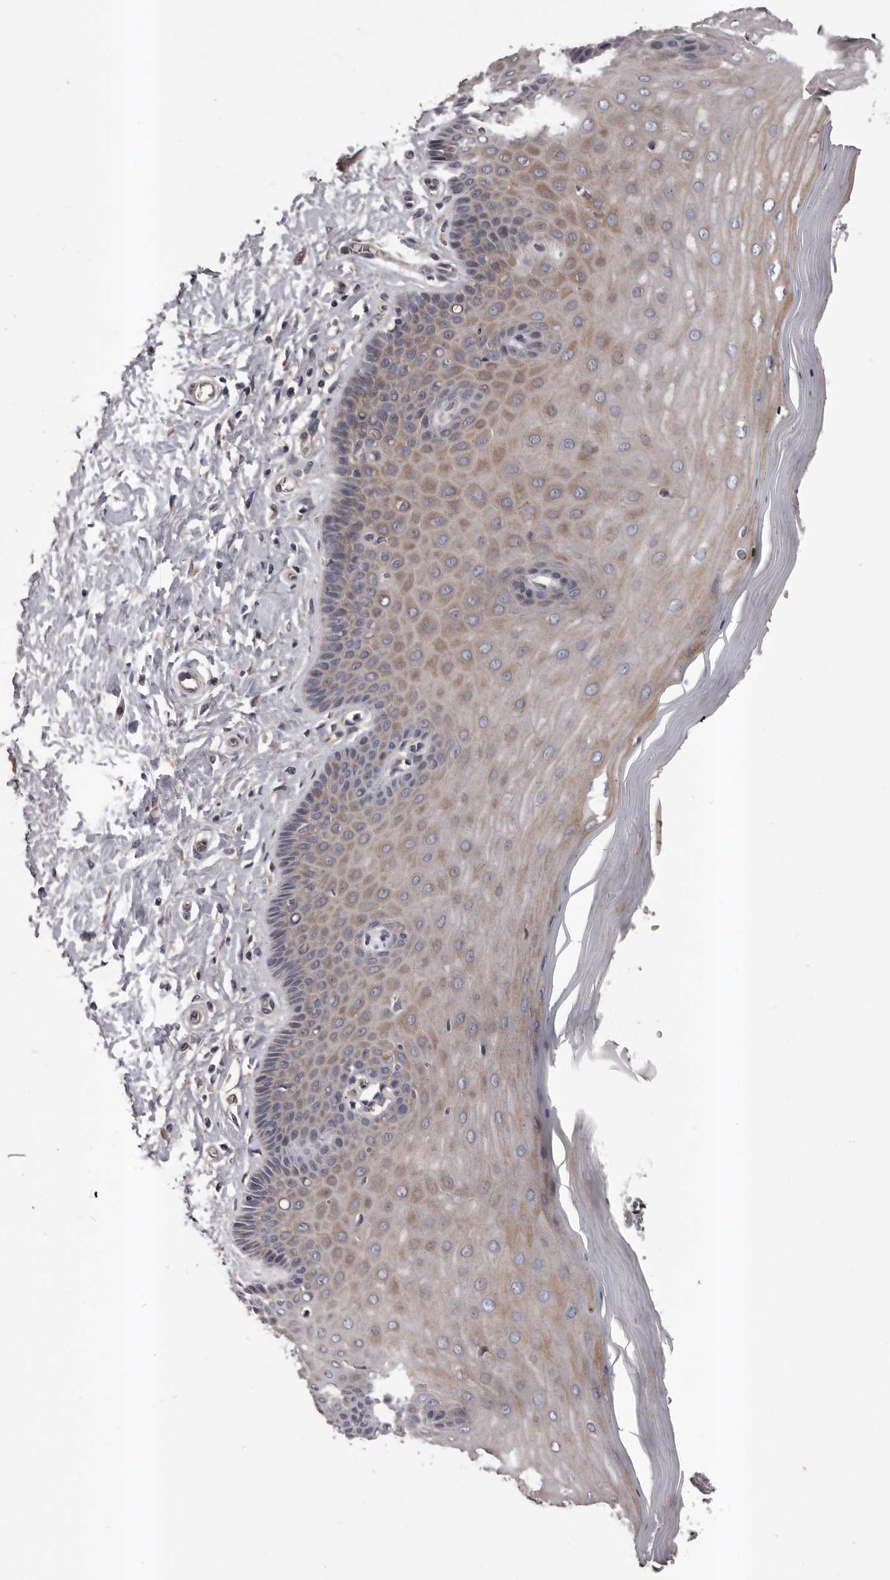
{"staining": {"intensity": "weak", "quantity": "25%-75%", "location": "cytoplasmic/membranous"}, "tissue": "cervix", "cell_type": "Glandular cells", "image_type": "normal", "snomed": [{"axis": "morphology", "description": "Normal tissue, NOS"}, {"axis": "topography", "description": "Cervix"}], "caption": "This image displays immunohistochemistry (IHC) staining of unremarkable human cervix, with low weak cytoplasmic/membranous staining in approximately 25%-75% of glandular cells.", "gene": "PRKD1", "patient": {"sex": "female", "age": 55}}